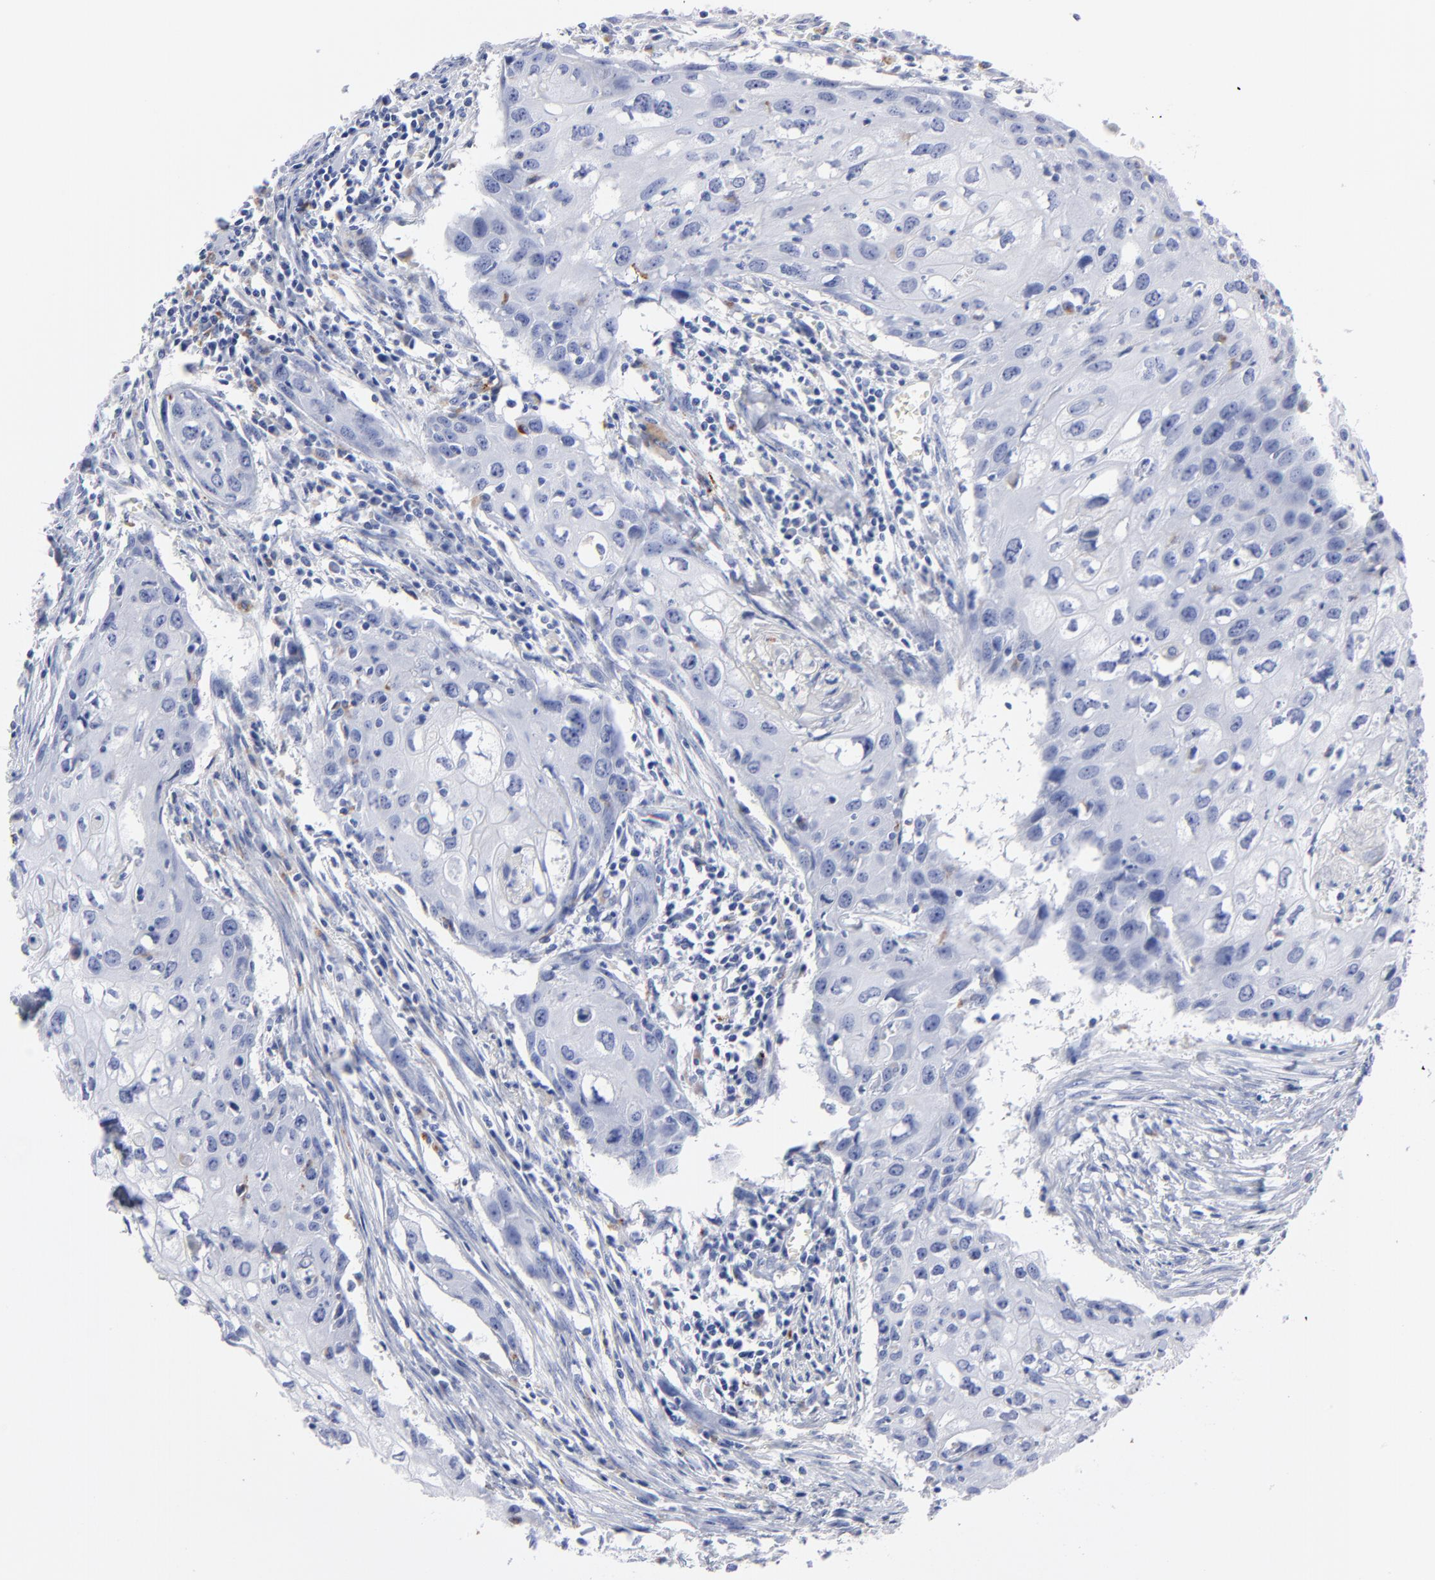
{"staining": {"intensity": "negative", "quantity": "none", "location": "none"}, "tissue": "urothelial cancer", "cell_type": "Tumor cells", "image_type": "cancer", "snomed": [{"axis": "morphology", "description": "Urothelial carcinoma, High grade"}, {"axis": "topography", "description": "Urinary bladder"}], "caption": "Immunohistochemical staining of urothelial cancer reveals no significant expression in tumor cells.", "gene": "CPVL", "patient": {"sex": "male", "age": 54}}